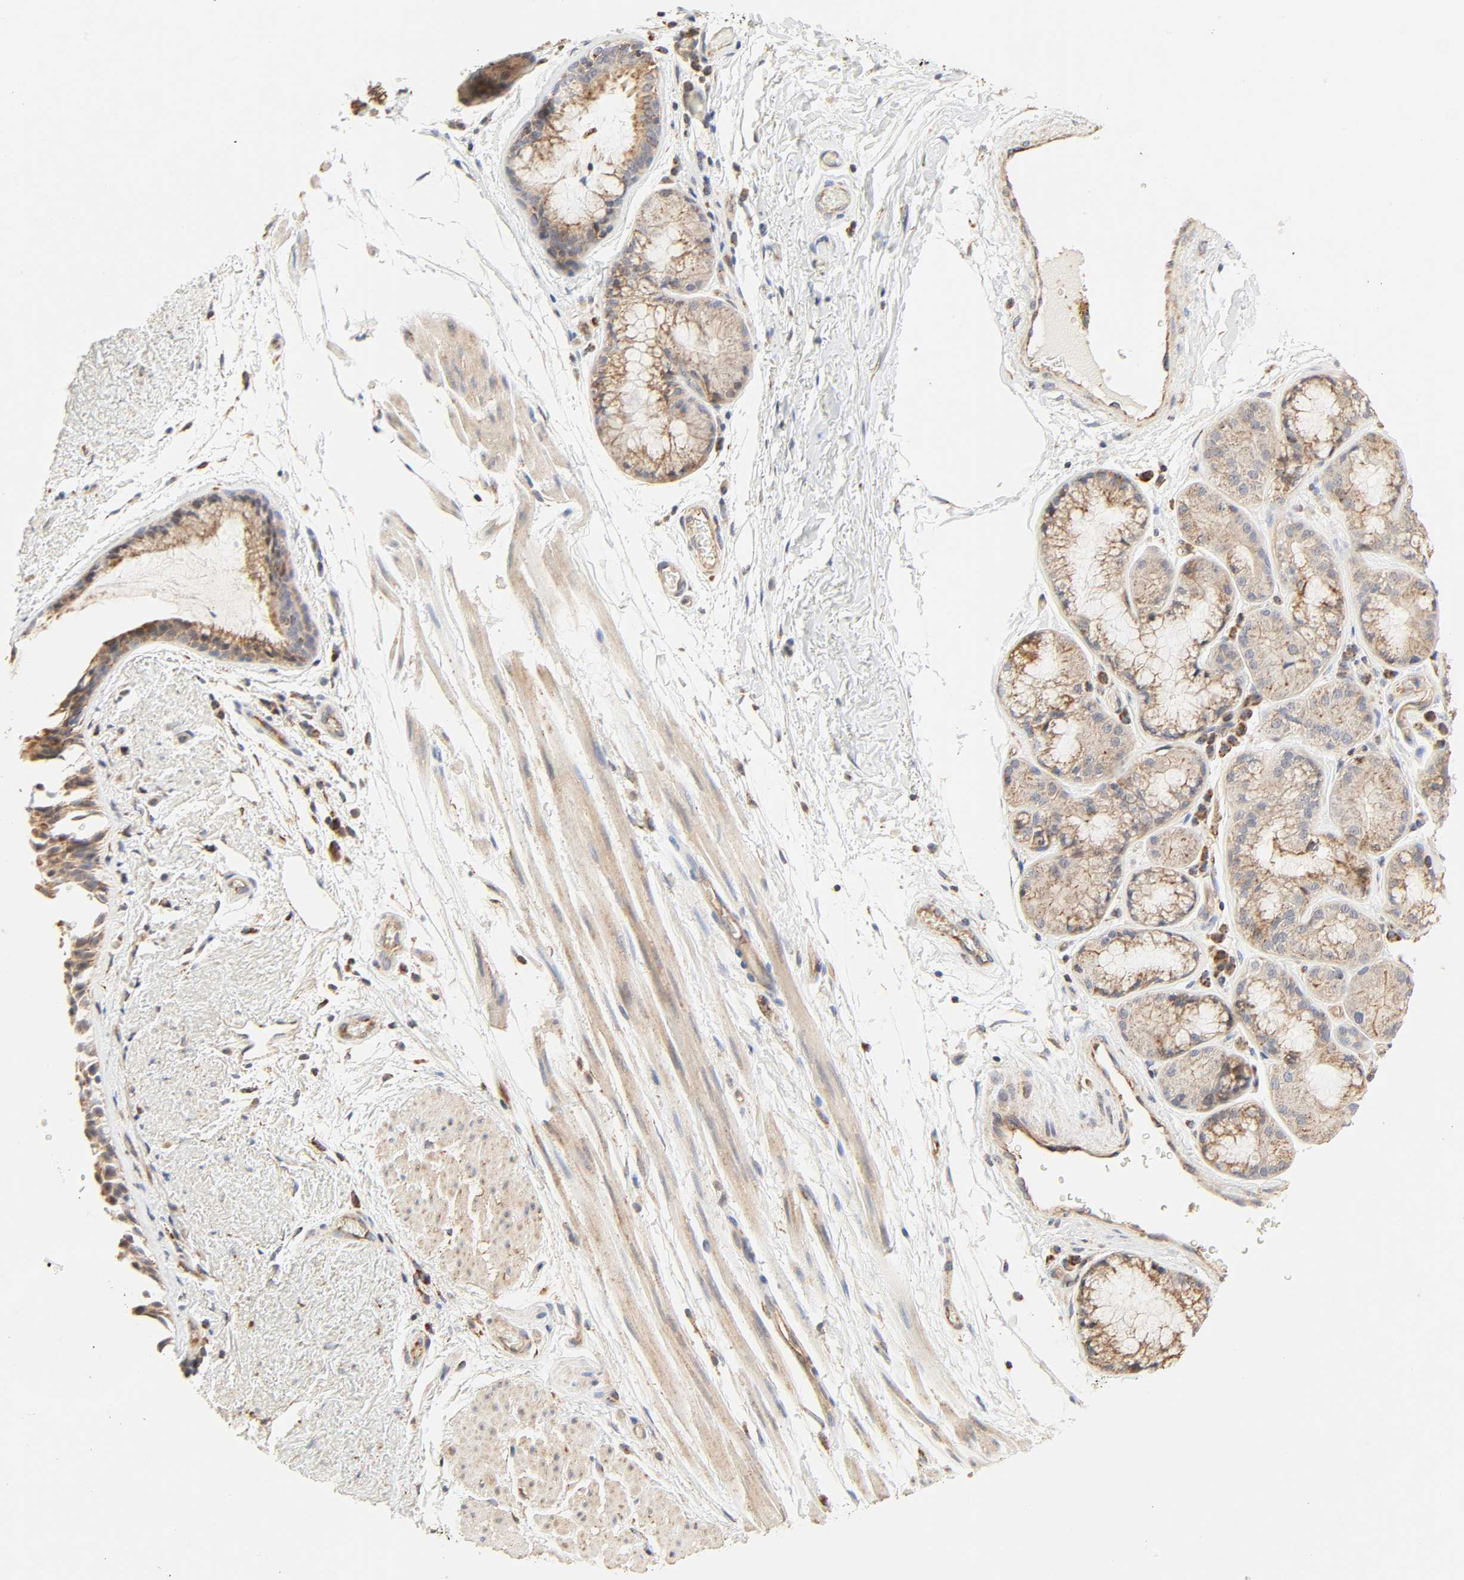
{"staining": {"intensity": "strong", "quantity": ">75%", "location": "cytoplasmic/membranous"}, "tissue": "bronchus", "cell_type": "Respiratory epithelial cells", "image_type": "normal", "snomed": [{"axis": "morphology", "description": "Normal tissue, NOS"}, {"axis": "topography", "description": "Bronchus"}], "caption": "The photomicrograph reveals immunohistochemical staining of benign bronchus. There is strong cytoplasmic/membranous staining is appreciated in approximately >75% of respiratory epithelial cells.", "gene": "ZMAT5", "patient": {"sex": "female", "age": 54}}